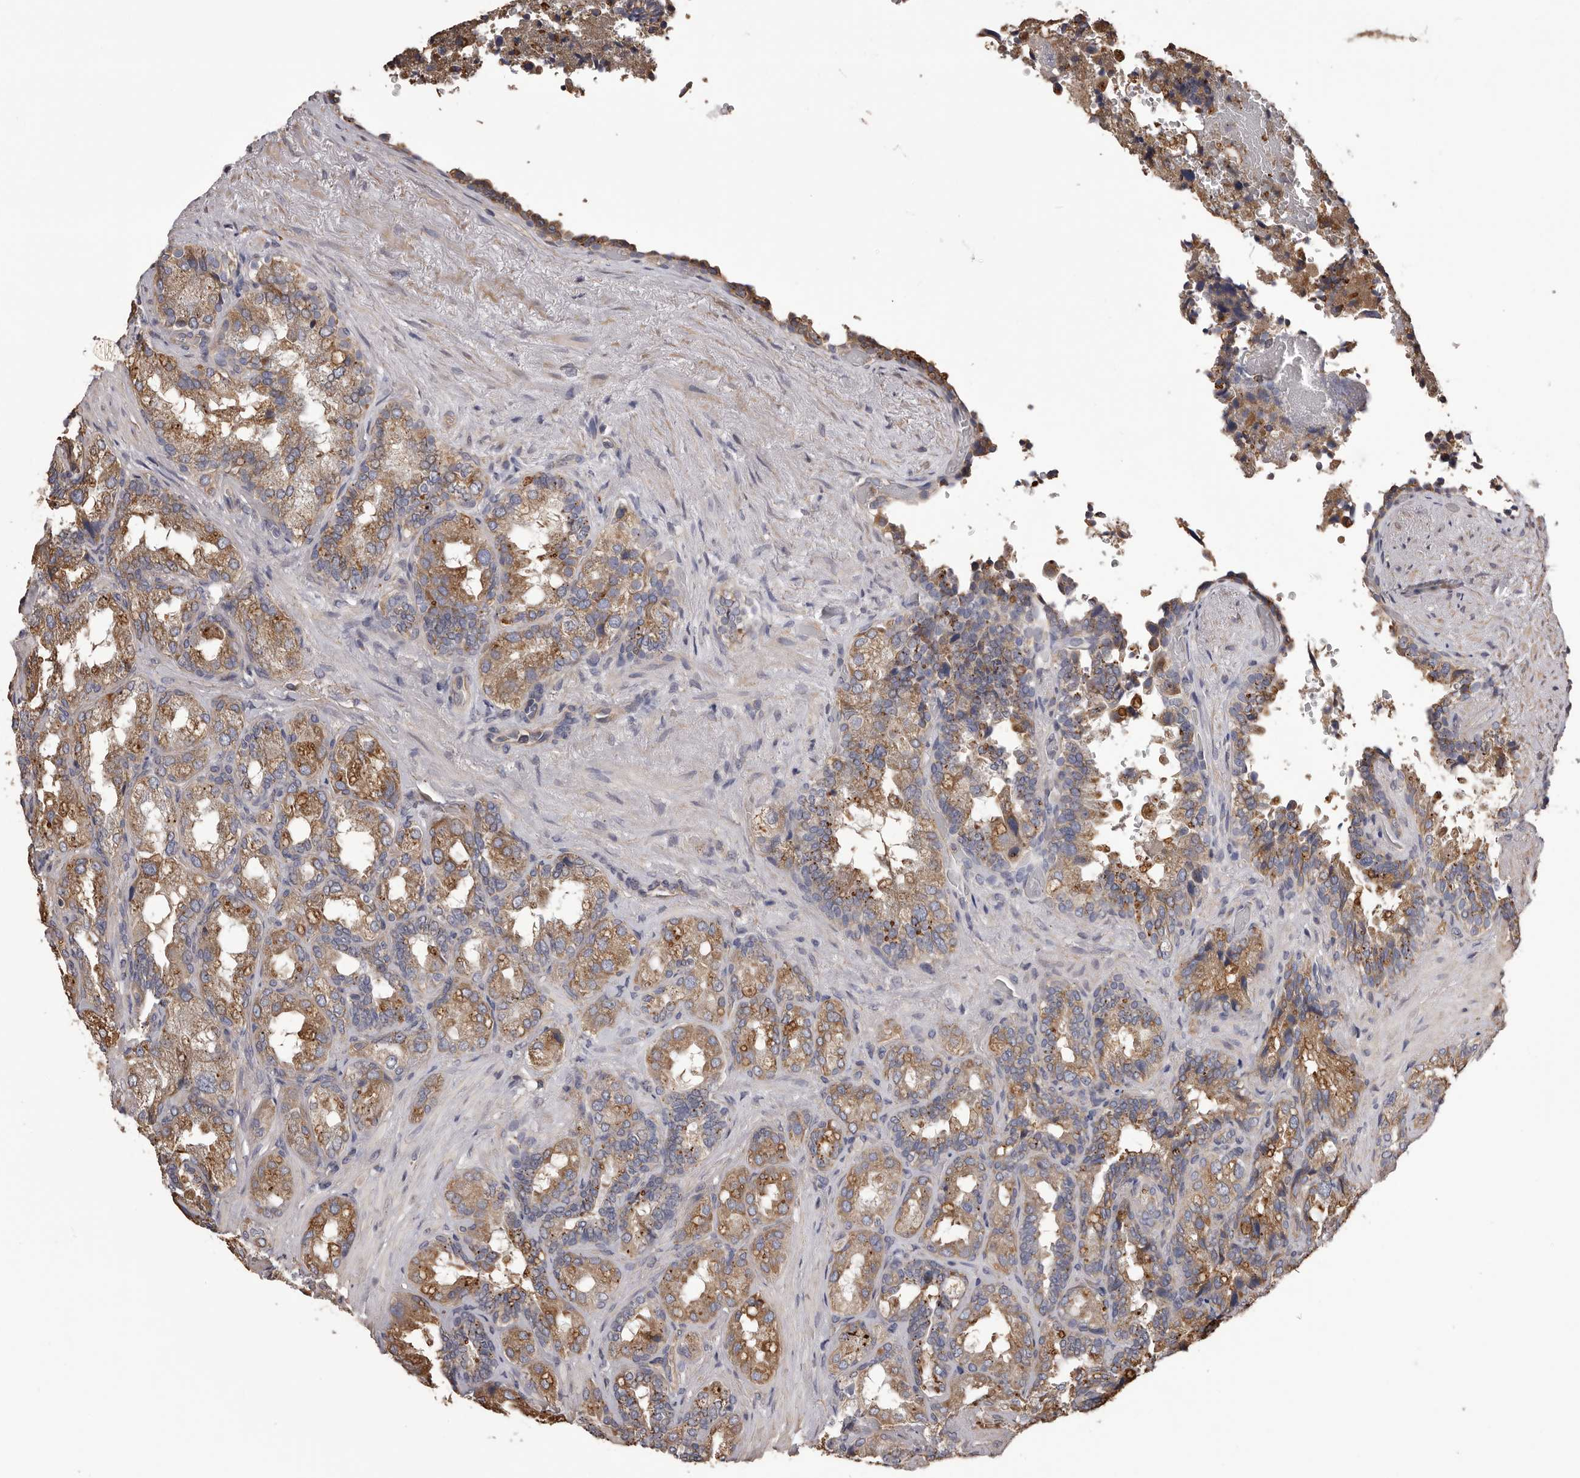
{"staining": {"intensity": "moderate", "quantity": ">75%", "location": "cytoplasmic/membranous"}, "tissue": "seminal vesicle", "cell_type": "Glandular cells", "image_type": "normal", "snomed": [{"axis": "morphology", "description": "Normal tissue, NOS"}, {"axis": "topography", "description": "Seminal veicle"}, {"axis": "topography", "description": "Peripheral nerve tissue"}], "caption": "Moderate cytoplasmic/membranous protein positivity is identified in approximately >75% of glandular cells in seminal vesicle. Using DAB (3,3'-diaminobenzidine) (brown) and hematoxylin (blue) stains, captured at high magnification using brightfield microscopy.", "gene": "CEP104", "patient": {"sex": "male", "age": 63}}